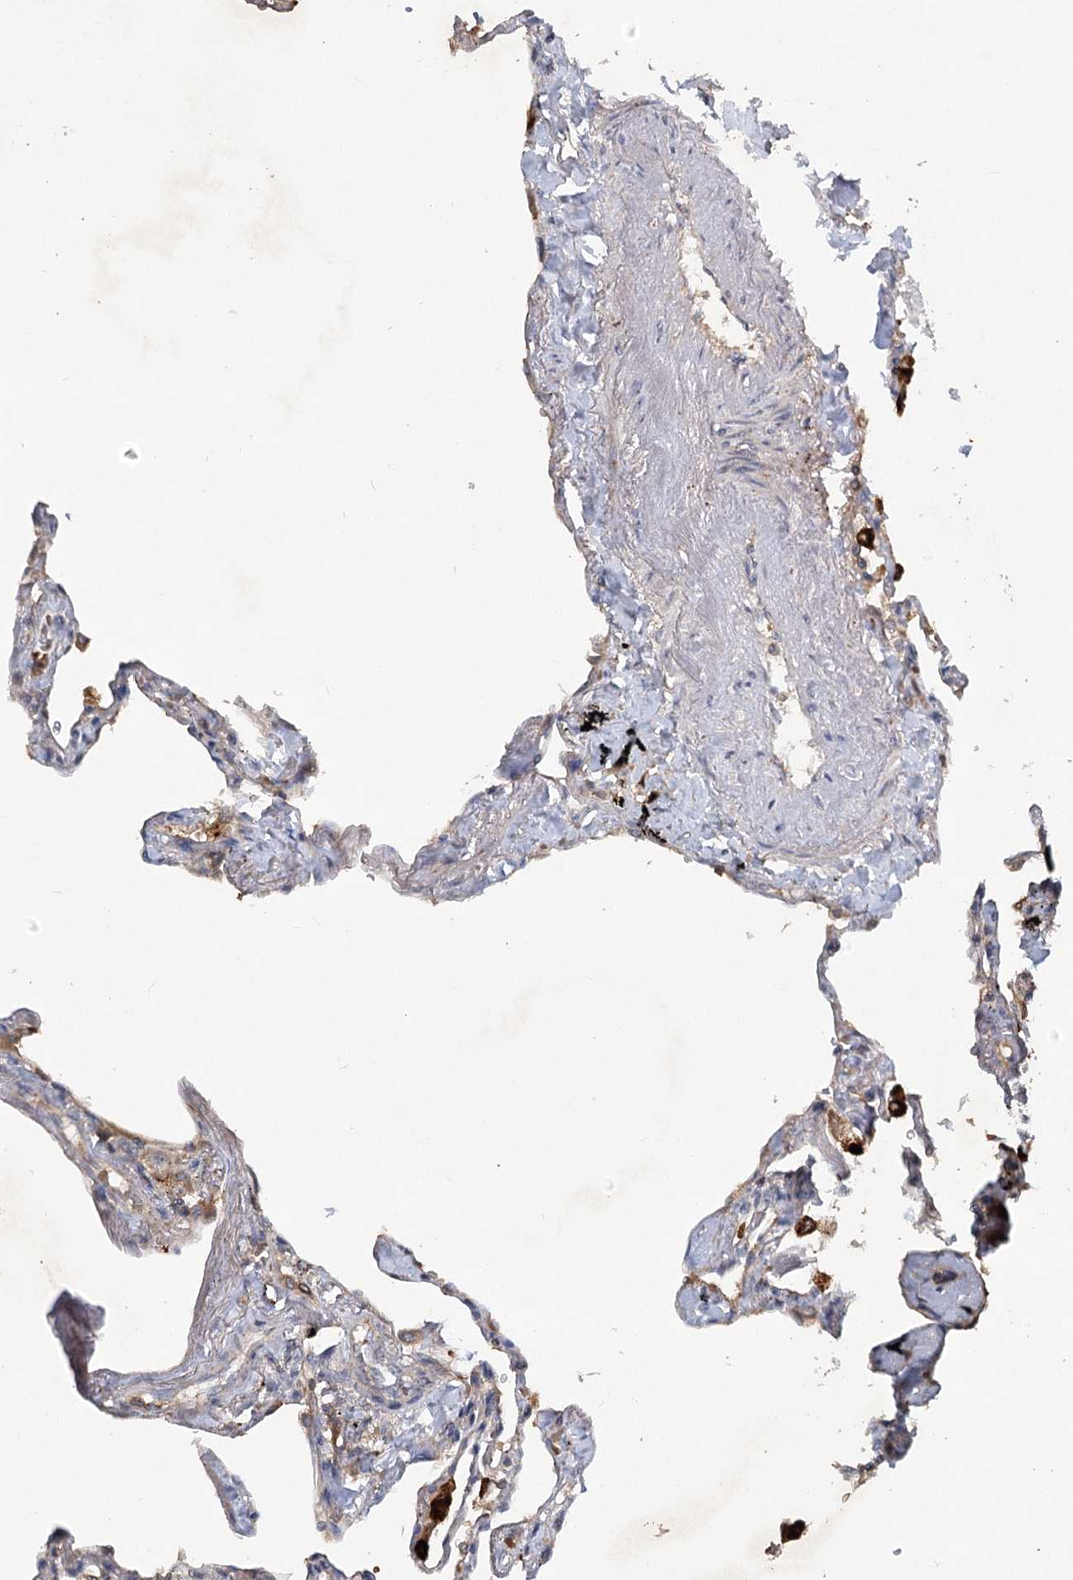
{"staining": {"intensity": "moderate", "quantity": "25%-75%", "location": "cytoplasmic/membranous"}, "tissue": "lung", "cell_type": "Alveolar cells", "image_type": "normal", "snomed": [{"axis": "morphology", "description": "Normal tissue, NOS"}, {"axis": "topography", "description": "Lung"}], "caption": "Lung stained with a brown dye displays moderate cytoplasmic/membranous positive staining in about 25%-75% of alveolar cells.", "gene": "PYROXD2", "patient": {"sex": "male", "age": 59}}